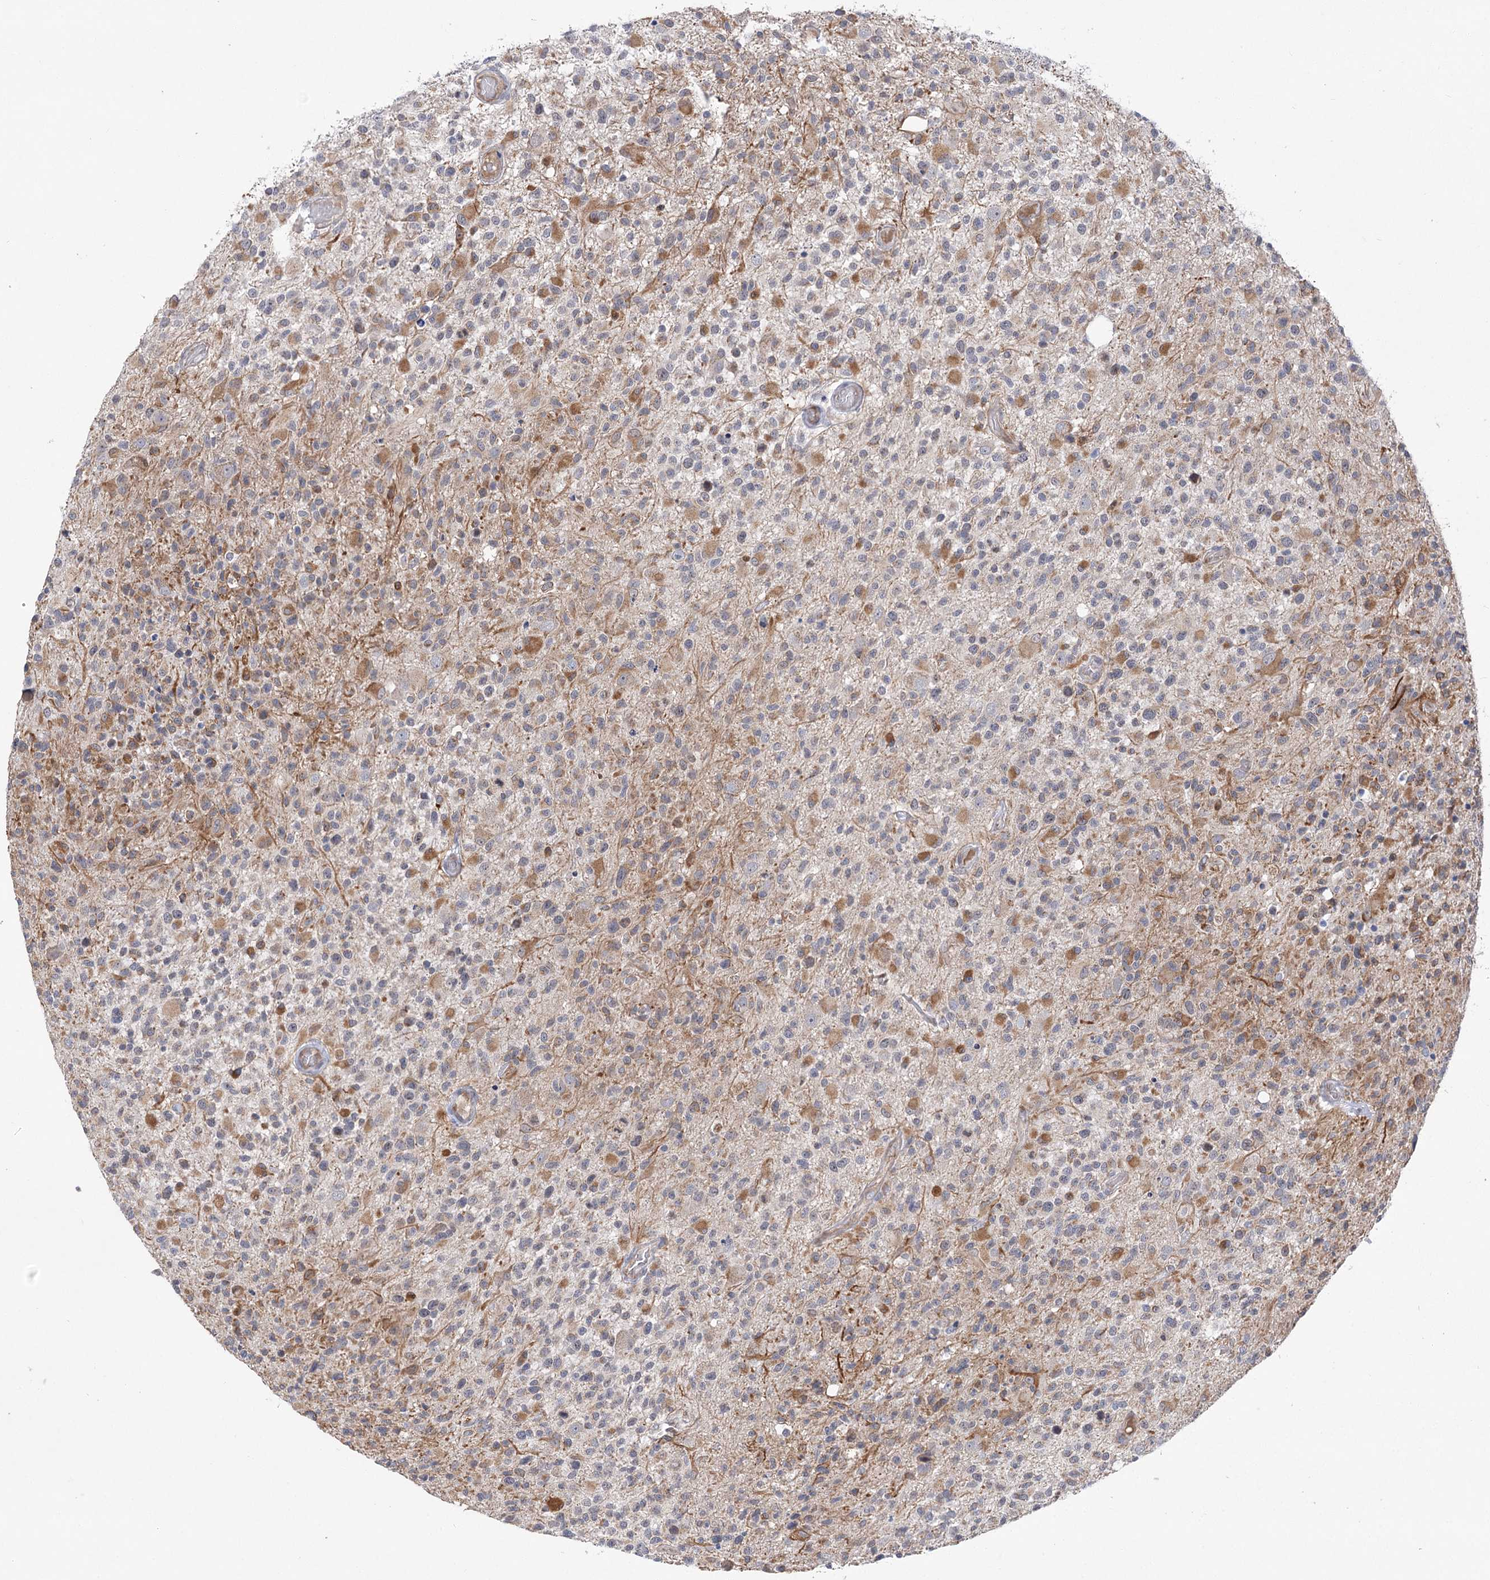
{"staining": {"intensity": "moderate", "quantity": "25%-75%", "location": "cytoplasmic/membranous"}, "tissue": "glioma", "cell_type": "Tumor cells", "image_type": "cancer", "snomed": [{"axis": "morphology", "description": "Glioma, malignant, High grade"}, {"axis": "morphology", "description": "Glioblastoma, NOS"}, {"axis": "topography", "description": "Brain"}], "caption": "IHC micrograph of human glioma stained for a protein (brown), which shows medium levels of moderate cytoplasmic/membranous positivity in about 25%-75% of tumor cells.", "gene": "ECHDC3", "patient": {"sex": "male", "age": 60}}